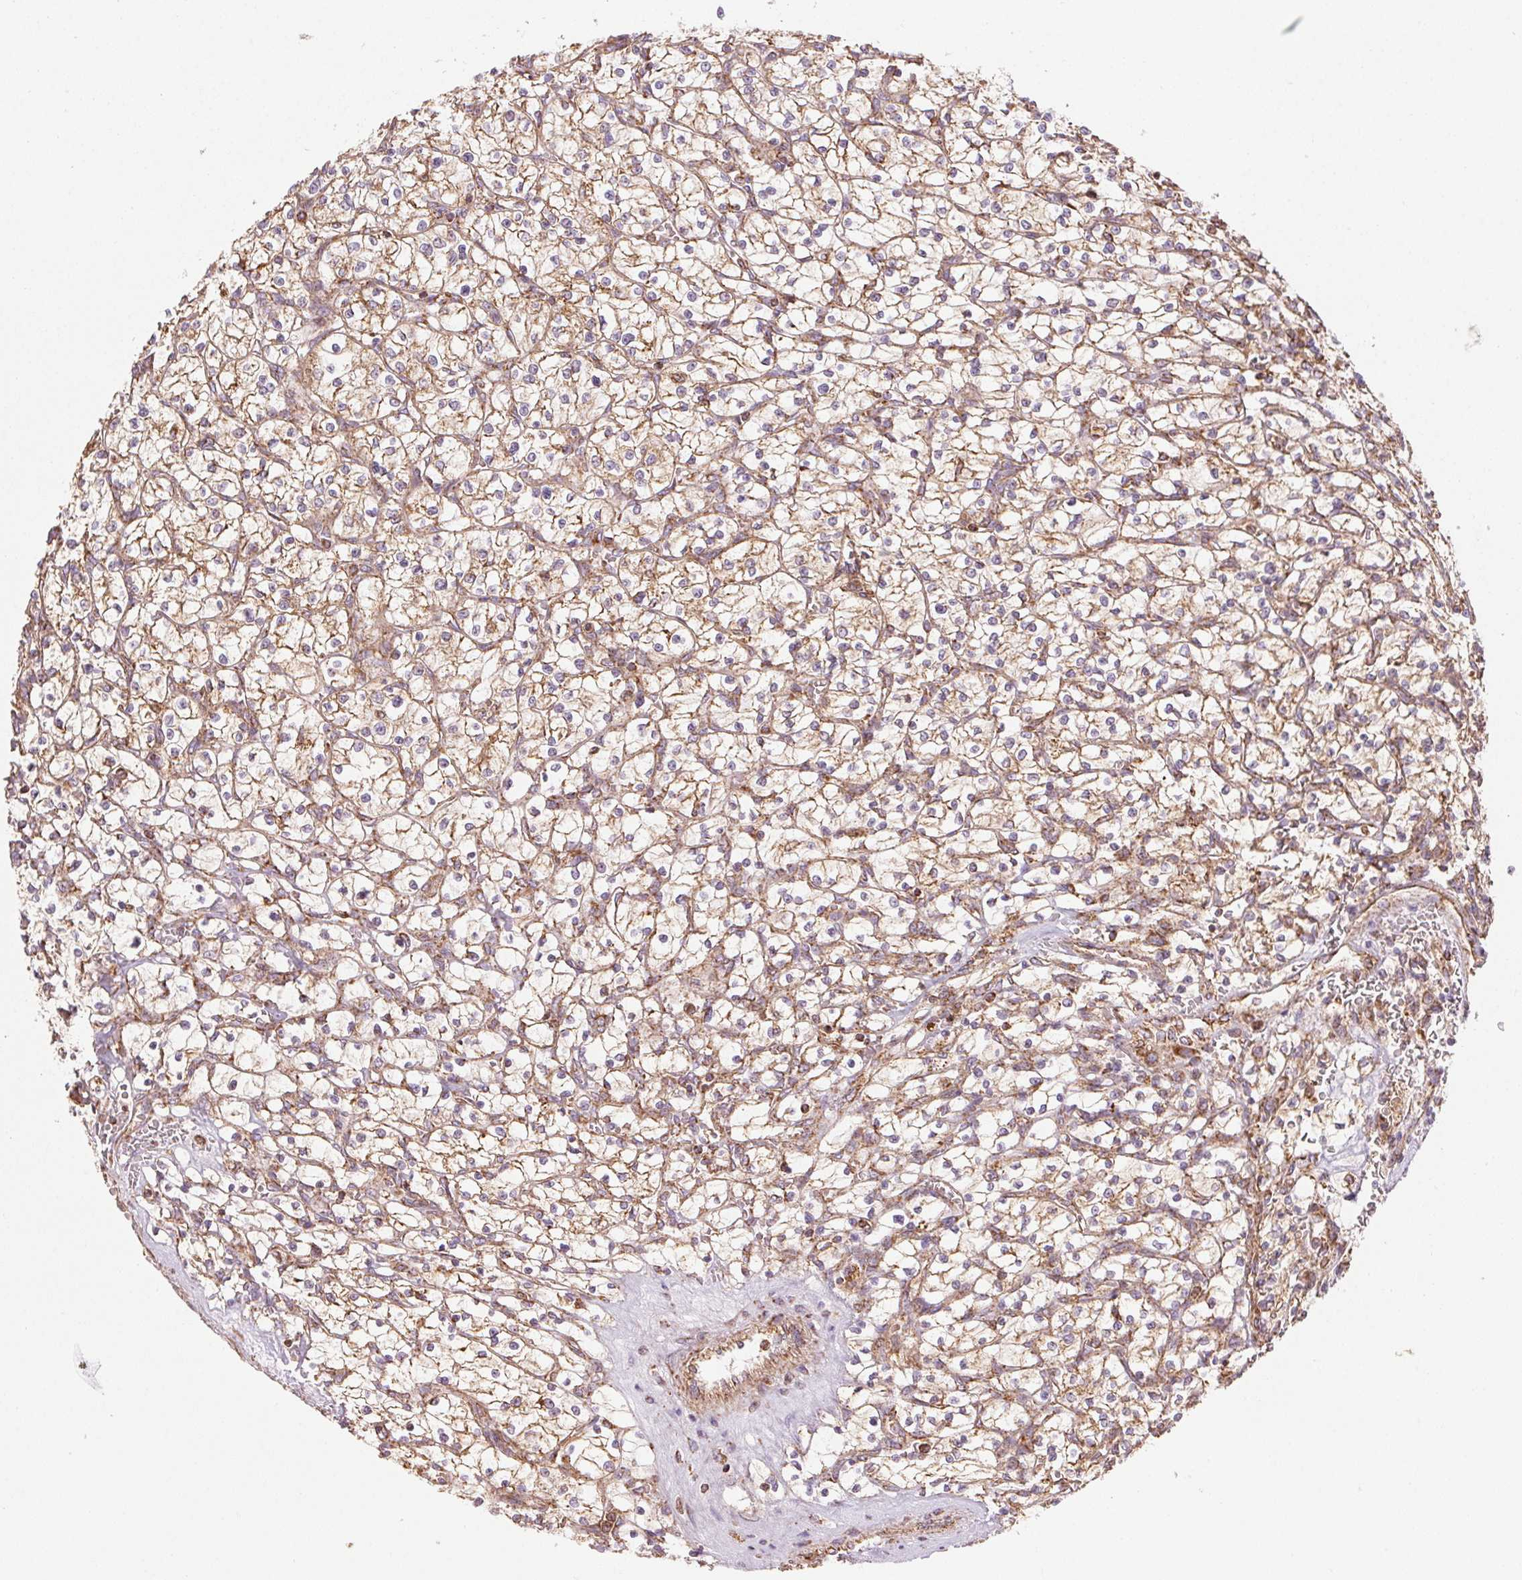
{"staining": {"intensity": "moderate", "quantity": ">75%", "location": "cytoplasmic/membranous"}, "tissue": "renal cancer", "cell_type": "Tumor cells", "image_type": "cancer", "snomed": [{"axis": "morphology", "description": "Adenocarcinoma, NOS"}, {"axis": "topography", "description": "Kidney"}], "caption": "This photomicrograph displays renal adenocarcinoma stained with immunohistochemistry to label a protein in brown. The cytoplasmic/membranous of tumor cells show moderate positivity for the protein. Nuclei are counter-stained blue.", "gene": "CLPB", "patient": {"sex": "female", "age": 64}}